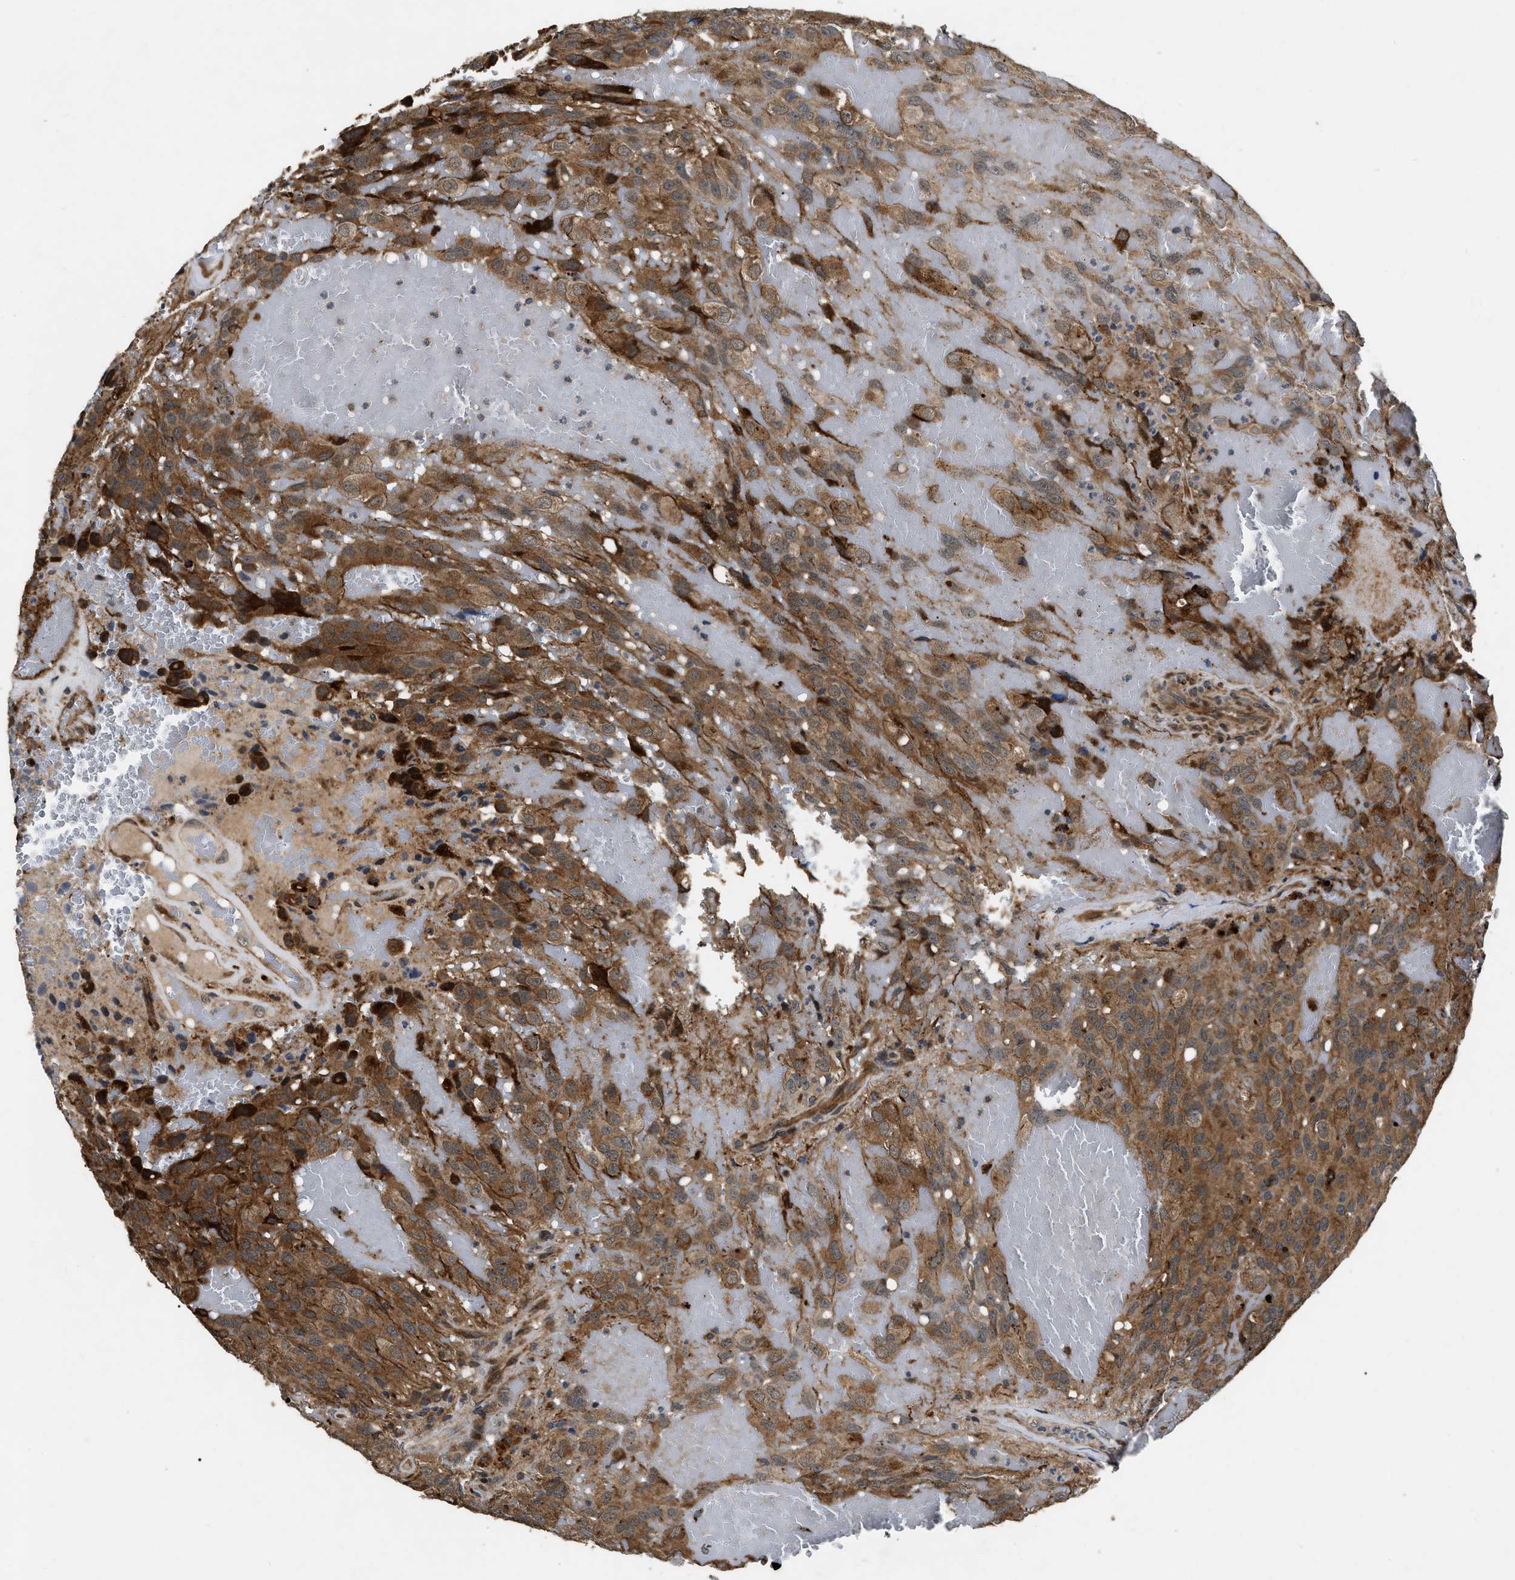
{"staining": {"intensity": "moderate", "quantity": ">75%", "location": "cytoplasmic/membranous"}, "tissue": "glioma", "cell_type": "Tumor cells", "image_type": "cancer", "snomed": [{"axis": "morphology", "description": "Glioma, malignant, High grade"}, {"axis": "topography", "description": "Brain"}], "caption": "A brown stain labels moderate cytoplasmic/membranous positivity of a protein in human glioma tumor cells. Nuclei are stained in blue.", "gene": "PPWD1", "patient": {"sex": "male", "age": 32}}